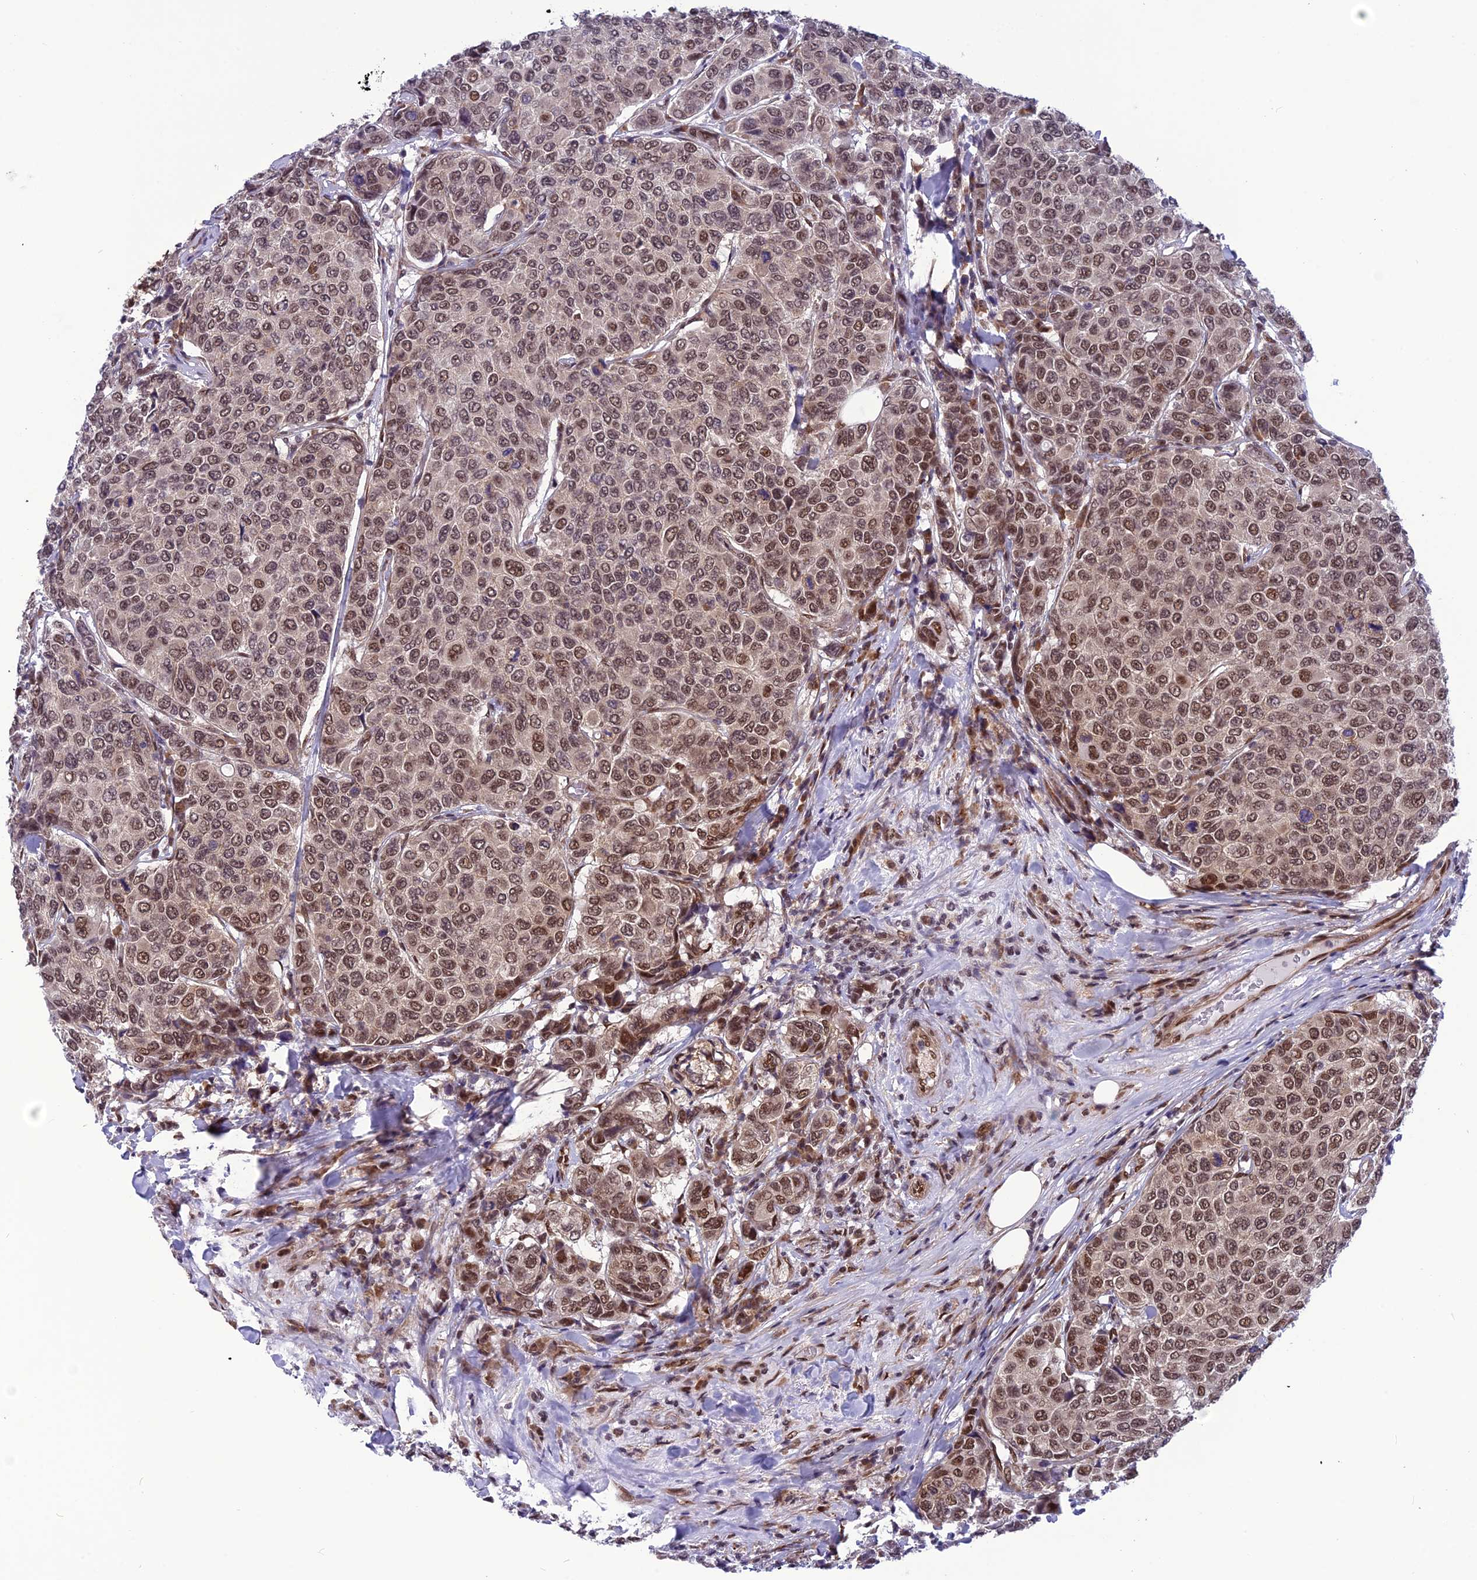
{"staining": {"intensity": "moderate", "quantity": ">75%", "location": "nuclear"}, "tissue": "breast cancer", "cell_type": "Tumor cells", "image_type": "cancer", "snomed": [{"axis": "morphology", "description": "Duct carcinoma"}, {"axis": "topography", "description": "Breast"}], "caption": "Moderate nuclear staining is appreciated in about >75% of tumor cells in breast cancer (invasive ductal carcinoma).", "gene": "RTRAF", "patient": {"sex": "female", "age": 55}}